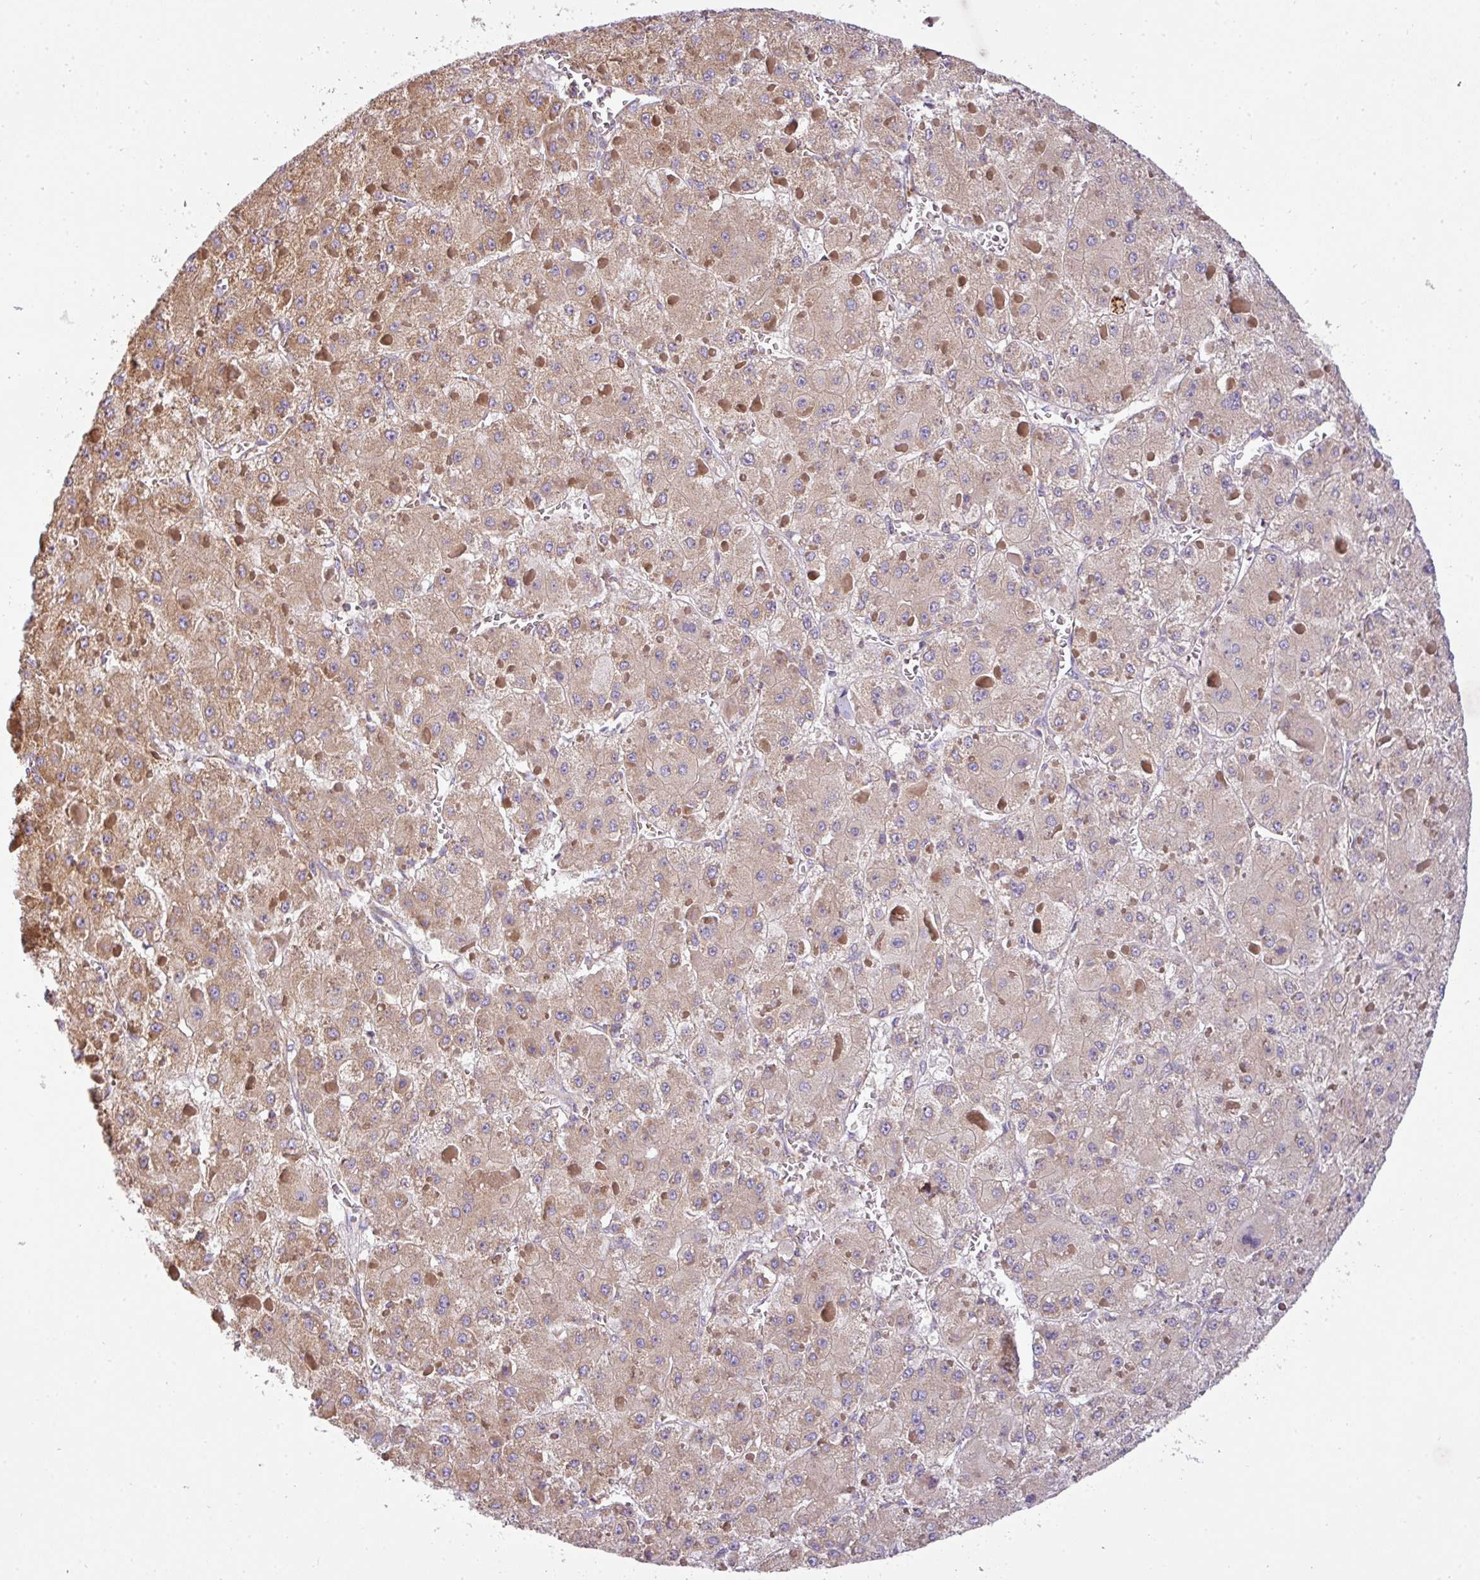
{"staining": {"intensity": "moderate", "quantity": ">75%", "location": "cytoplasmic/membranous"}, "tissue": "liver cancer", "cell_type": "Tumor cells", "image_type": "cancer", "snomed": [{"axis": "morphology", "description": "Carcinoma, Hepatocellular, NOS"}, {"axis": "topography", "description": "Liver"}], "caption": "The photomicrograph exhibits immunohistochemical staining of liver cancer. There is moderate cytoplasmic/membranous expression is present in about >75% of tumor cells. (DAB IHC, brown staining for protein, blue staining for nuclei).", "gene": "ZNF211", "patient": {"sex": "female", "age": 73}}